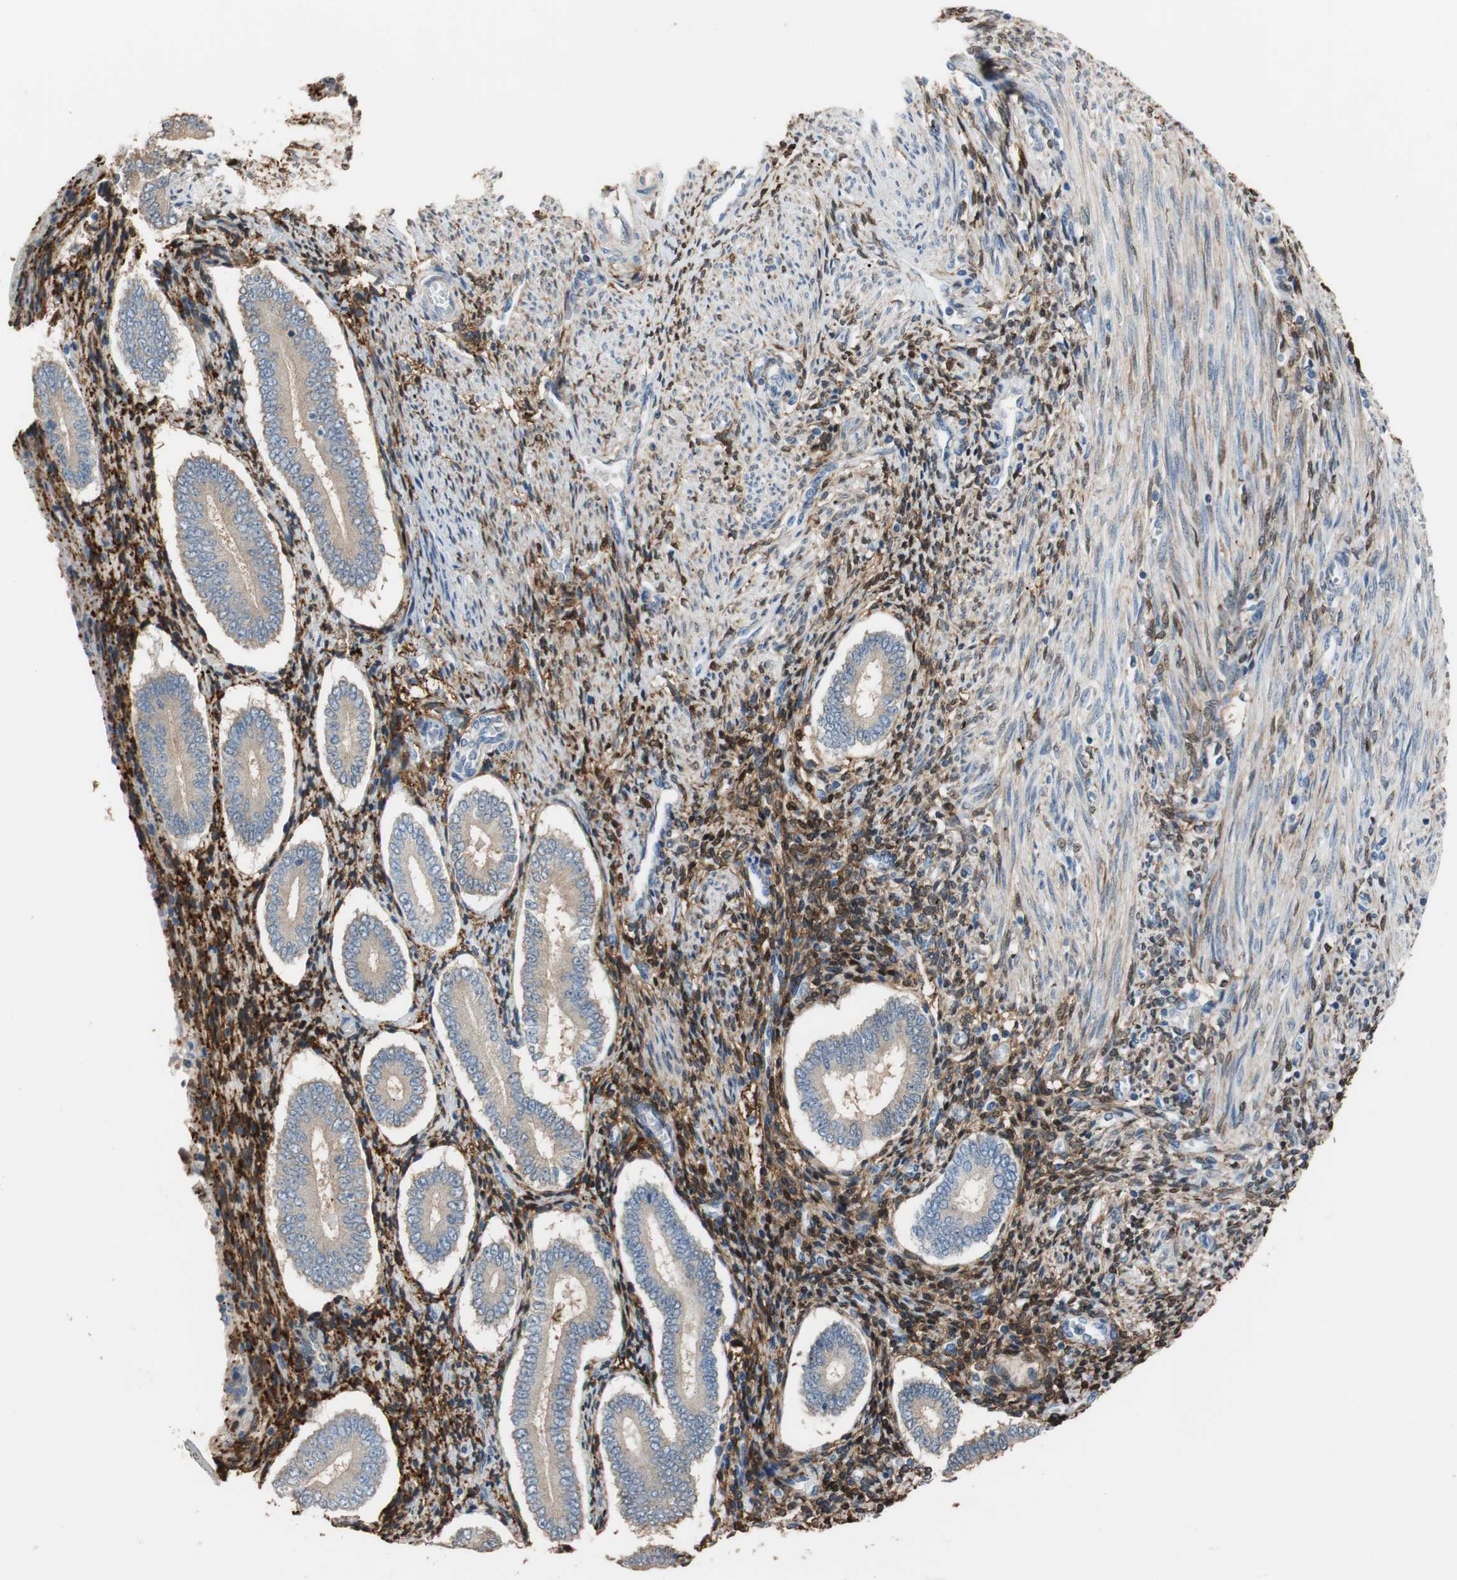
{"staining": {"intensity": "strong", "quantity": "25%-75%", "location": "cytoplasmic/membranous"}, "tissue": "endometrium", "cell_type": "Cells in endometrial stroma", "image_type": "normal", "snomed": [{"axis": "morphology", "description": "Normal tissue, NOS"}, {"axis": "topography", "description": "Endometrium"}], "caption": "High-power microscopy captured an immunohistochemistry photomicrograph of unremarkable endometrium, revealing strong cytoplasmic/membranous expression in about 25%-75% of cells in endometrial stroma.", "gene": "ALDH1A2", "patient": {"sex": "female", "age": 42}}